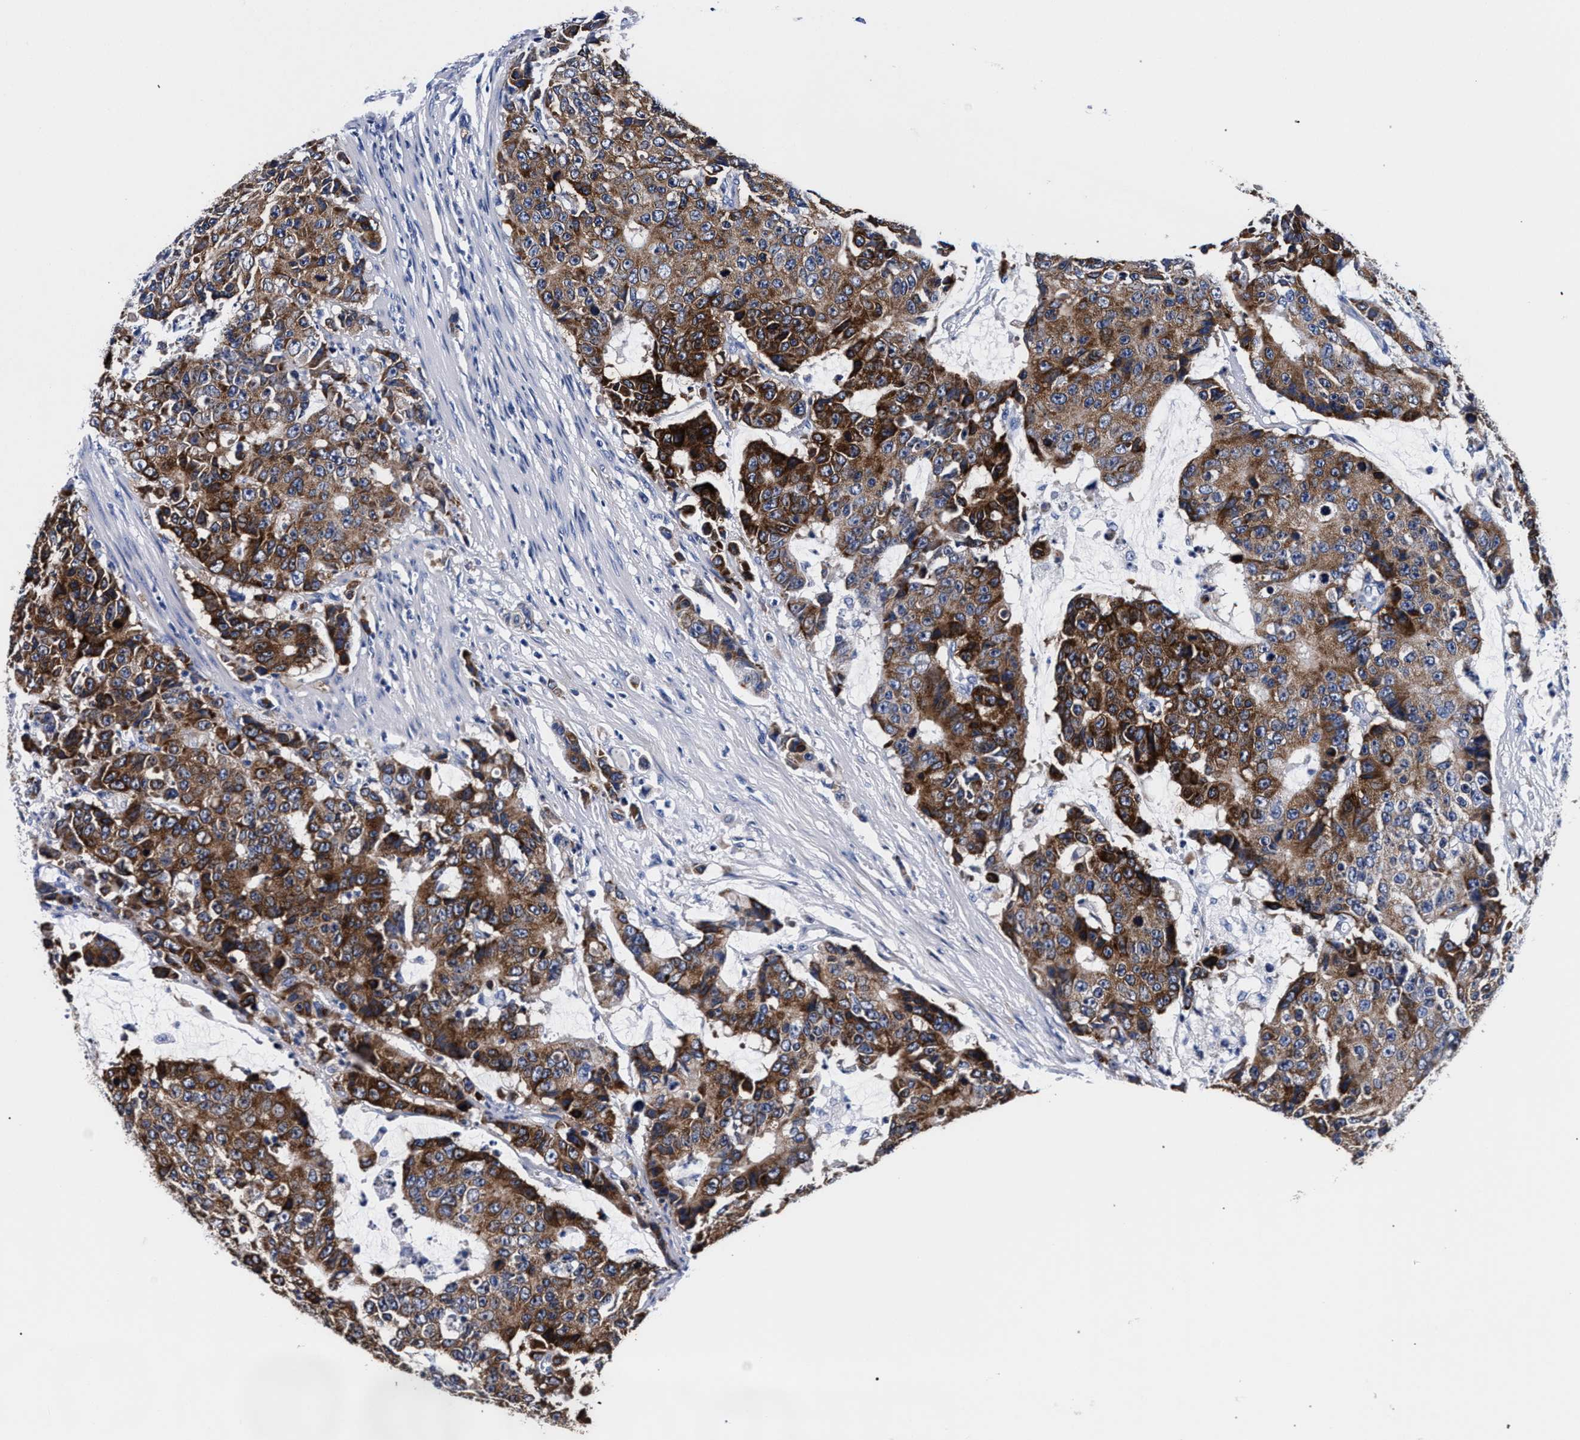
{"staining": {"intensity": "strong", "quantity": ">75%", "location": "cytoplasmic/membranous"}, "tissue": "colorectal cancer", "cell_type": "Tumor cells", "image_type": "cancer", "snomed": [{"axis": "morphology", "description": "Adenocarcinoma, NOS"}, {"axis": "topography", "description": "Colon"}], "caption": "Immunohistochemical staining of human adenocarcinoma (colorectal) reveals strong cytoplasmic/membranous protein expression in approximately >75% of tumor cells. (Stains: DAB in brown, nuclei in blue, Microscopy: brightfield microscopy at high magnification).", "gene": "RAB3B", "patient": {"sex": "female", "age": 86}}